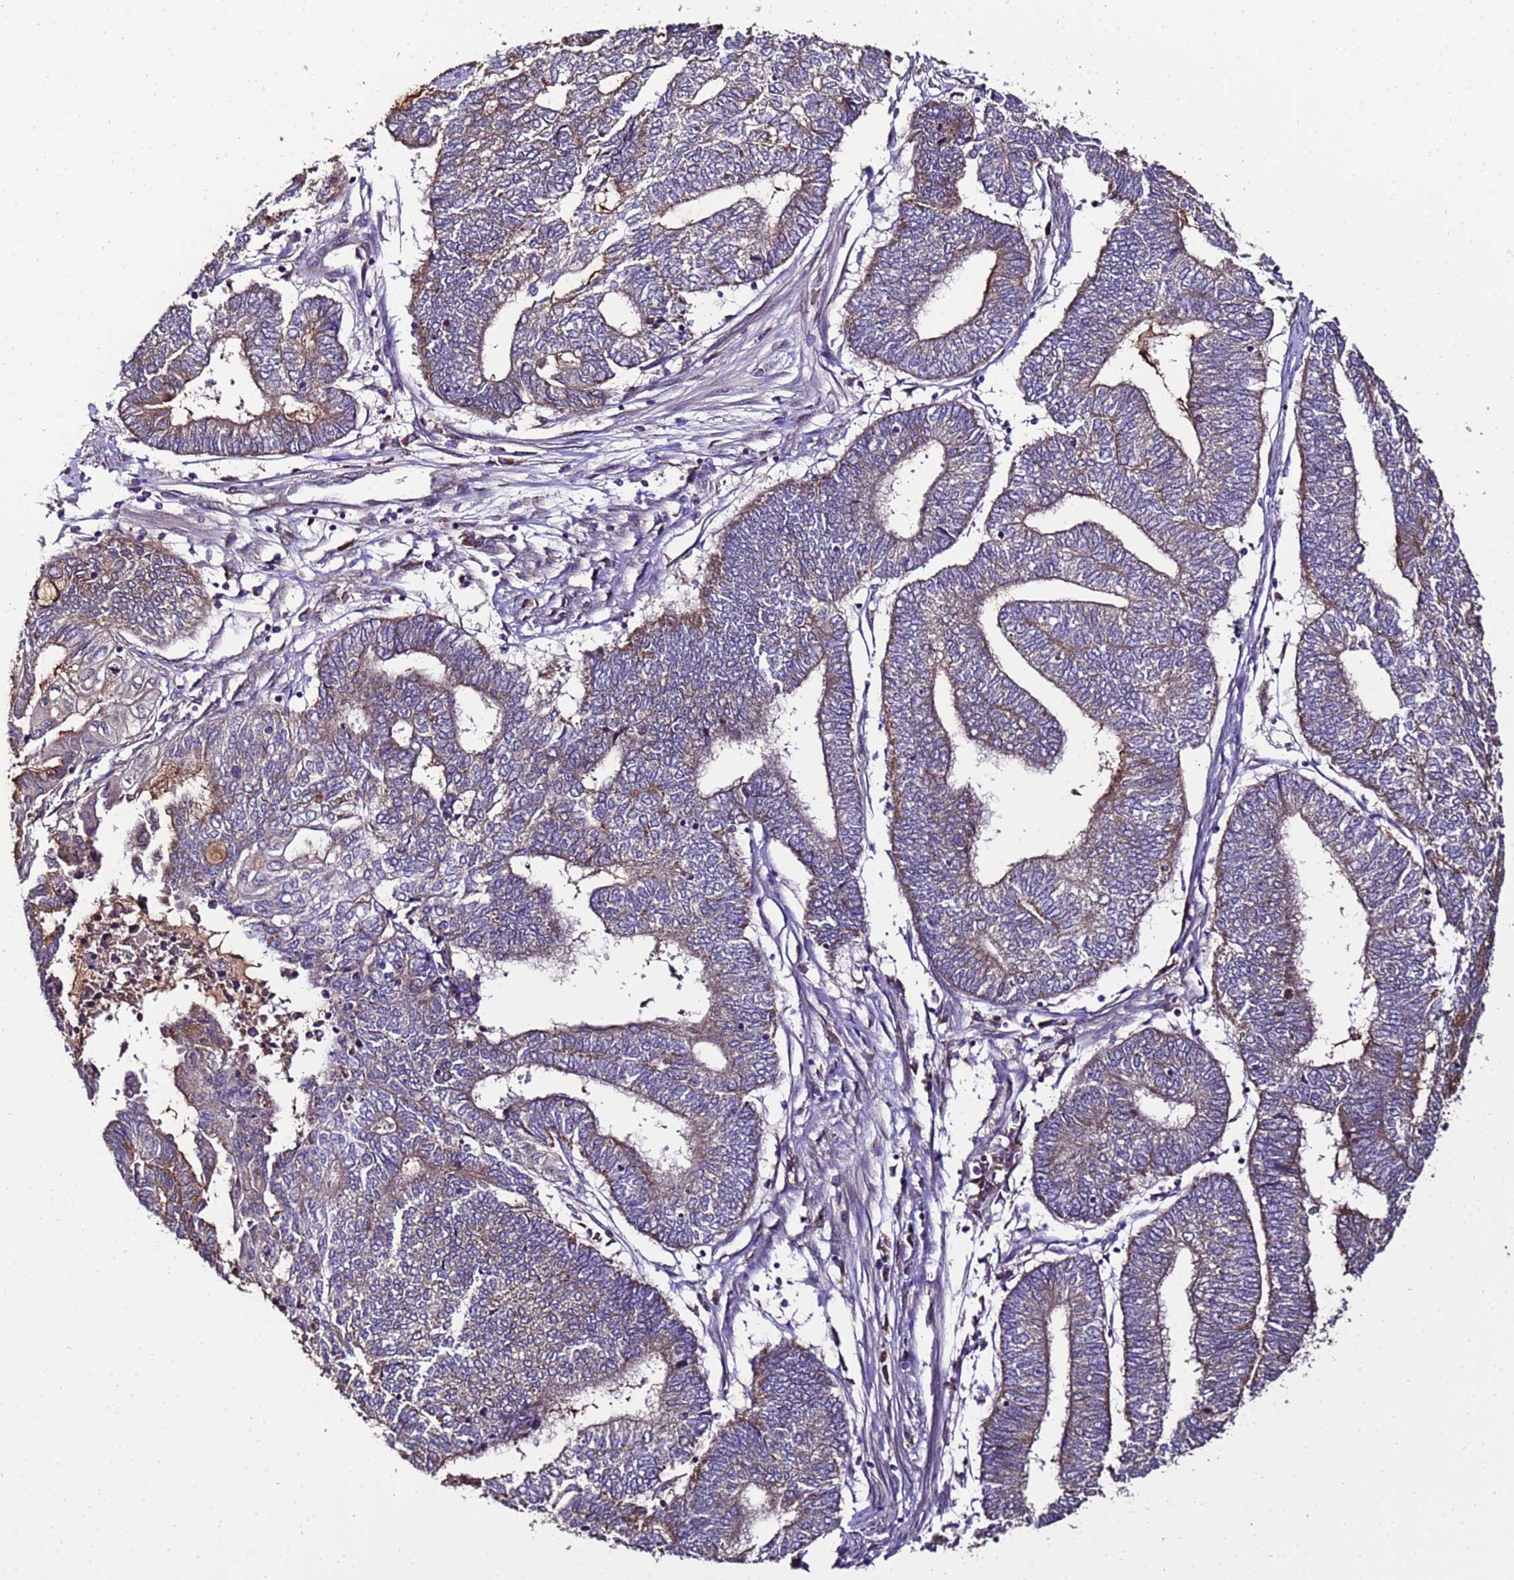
{"staining": {"intensity": "moderate", "quantity": "25%-75%", "location": "cytoplasmic/membranous"}, "tissue": "endometrial cancer", "cell_type": "Tumor cells", "image_type": "cancer", "snomed": [{"axis": "morphology", "description": "Adenocarcinoma, NOS"}, {"axis": "topography", "description": "Uterus"}, {"axis": "topography", "description": "Endometrium"}], "caption": "This is a photomicrograph of immunohistochemistry (IHC) staining of adenocarcinoma (endometrial), which shows moderate positivity in the cytoplasmic/membranous of tumor cells.", "gene": "ZNF329", "patient": {"sex": "female", "age": 70}}